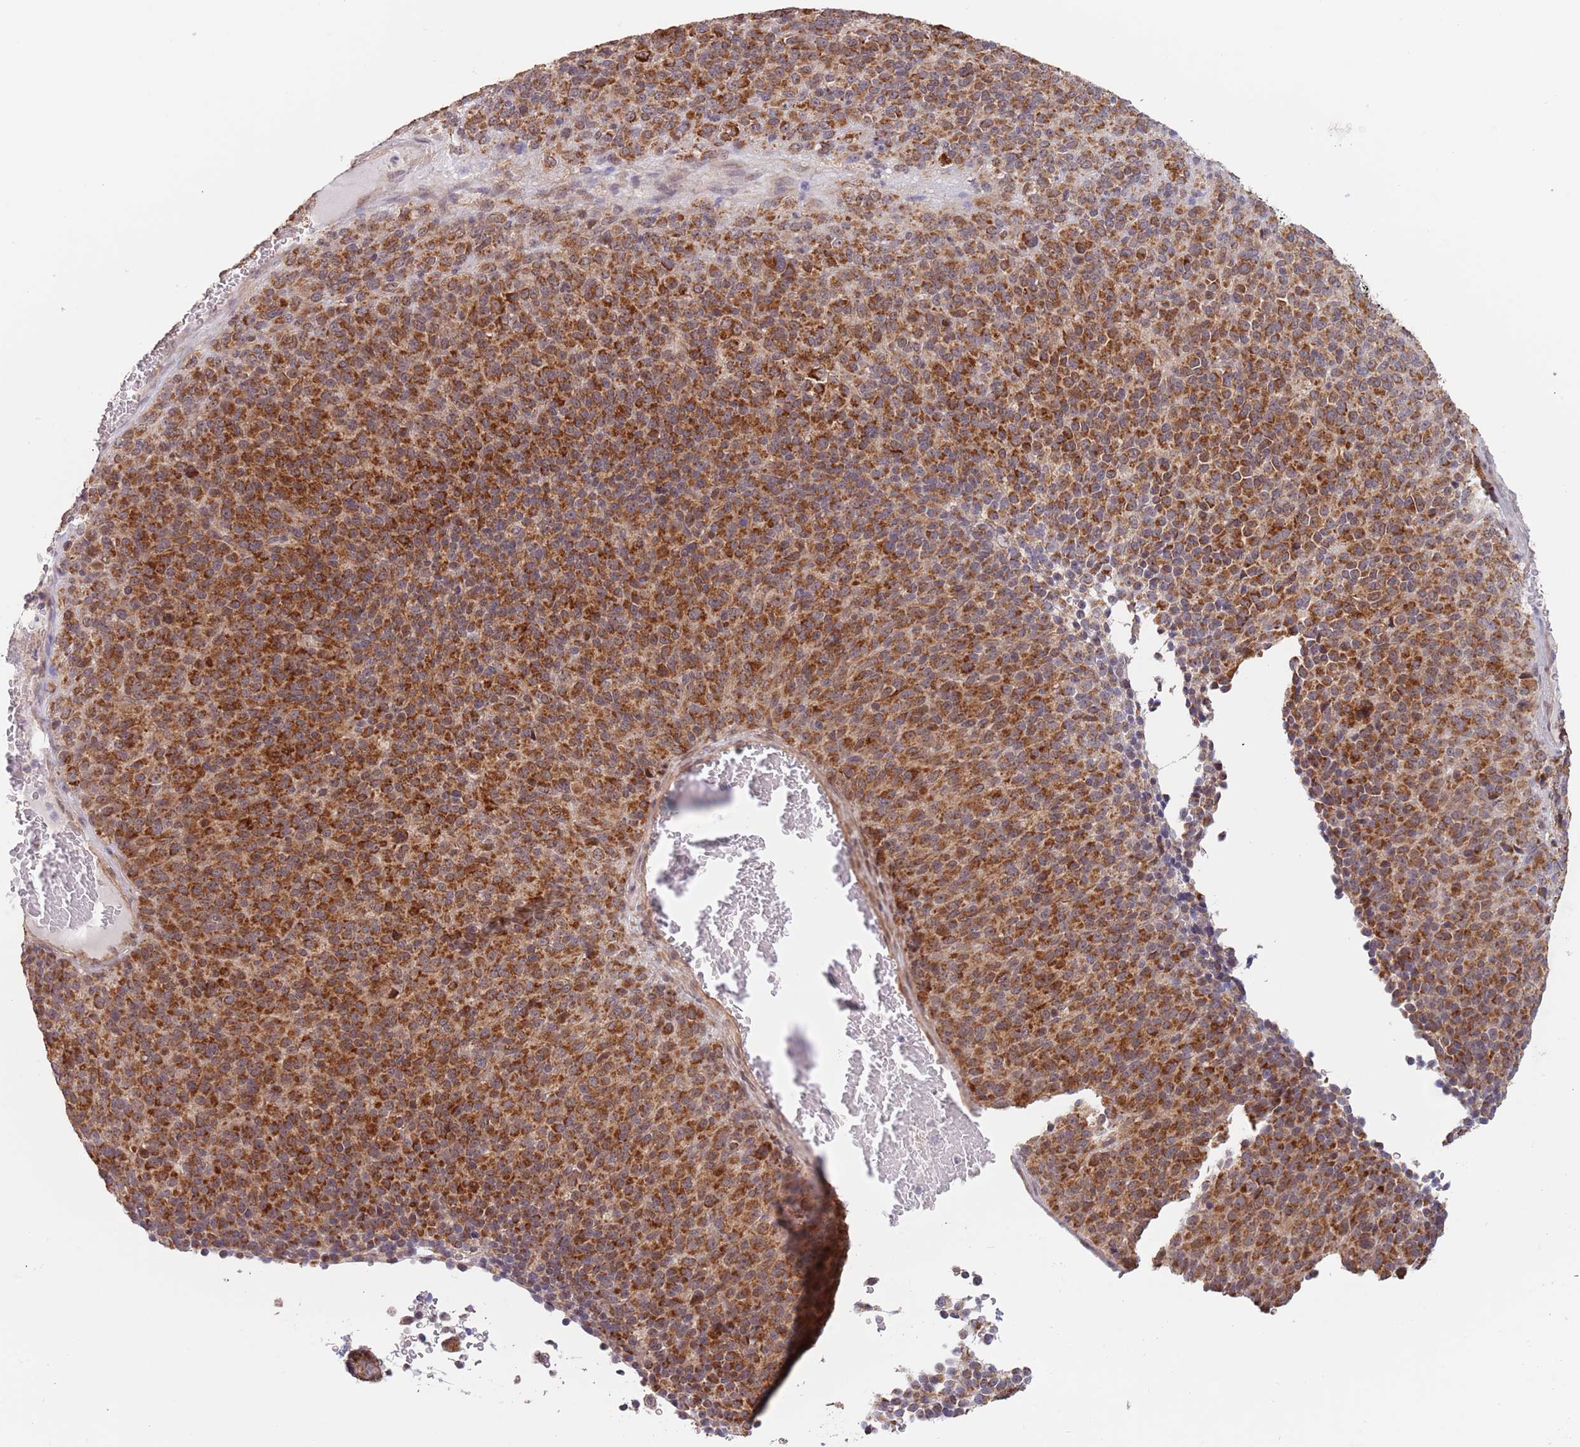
{"staining": {"intensity": "strong", "quantity": ">75%", "location": "cytoplasmic/membranous"}, "tissue": "melanoma", "cell_type": "Tumor cells", "image_type": "cancer", "snomed": [{"axis": "morphology", "description": "Malignant melanoma, Metastatic site"}, {"axis": "topography", "description": "Brain"}], "caption": "IHC staining of melanoma, which shows high levels of strong cytoplasmic/membranous staining in about >75% of tumor cells indicating strong cytoplasmic/membranous protein positivity. The staining was performed using DAB (3,3'-diaminobenzidine) (brown) for protein detection and nuclei were counterstained in hematoxylin (blue).", "gene": "UQCC3", "patient": {"sex": "female", "age": 56}}